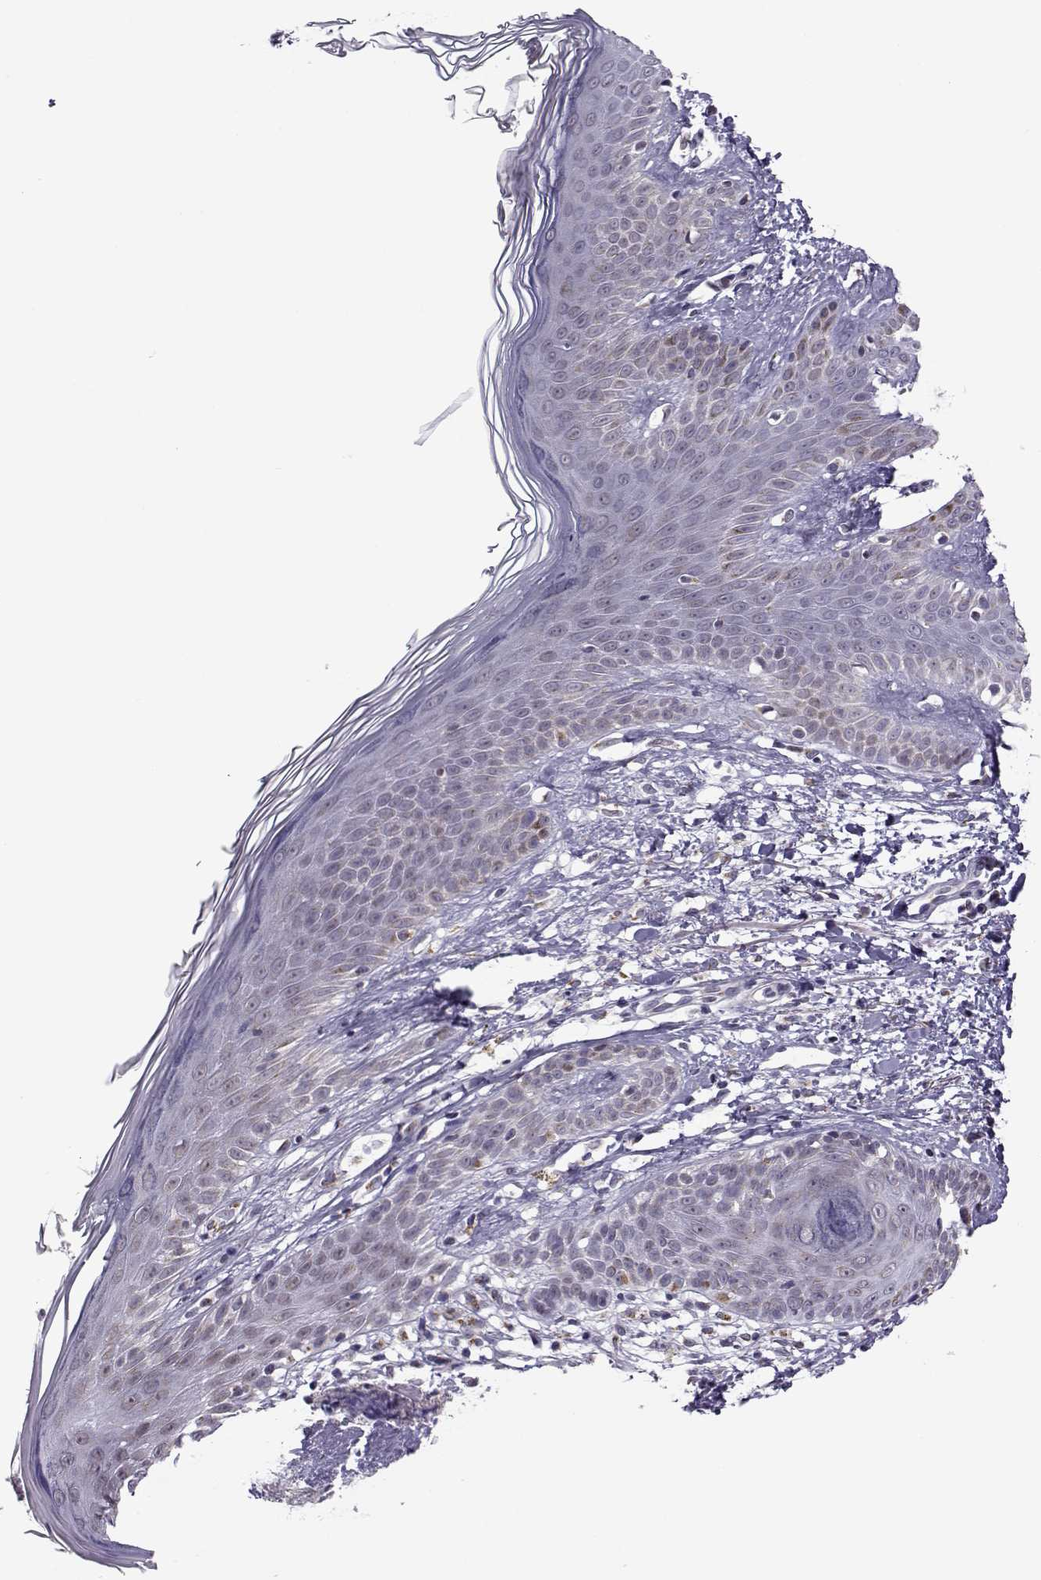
{"staining": {"intensity": "weak", "quantity": "<25%", "location": "cytoplasmic/membranous"}, "tissue": "skin cancer", "cell_type": "Tumor cells", "image_type": "cancer", "snomed": [{"axis": "morphology", "description": "Basal cell carcinoma"}, {"axis": "topography", "description": "Skin"}], "caption": "This is an immunohistochemistry (IHC) histopathology image of human skin cancer. There is no expression in tumor cells.", "gene": "SLC4A5", "patient": {"sex": "male", "age": 85}}